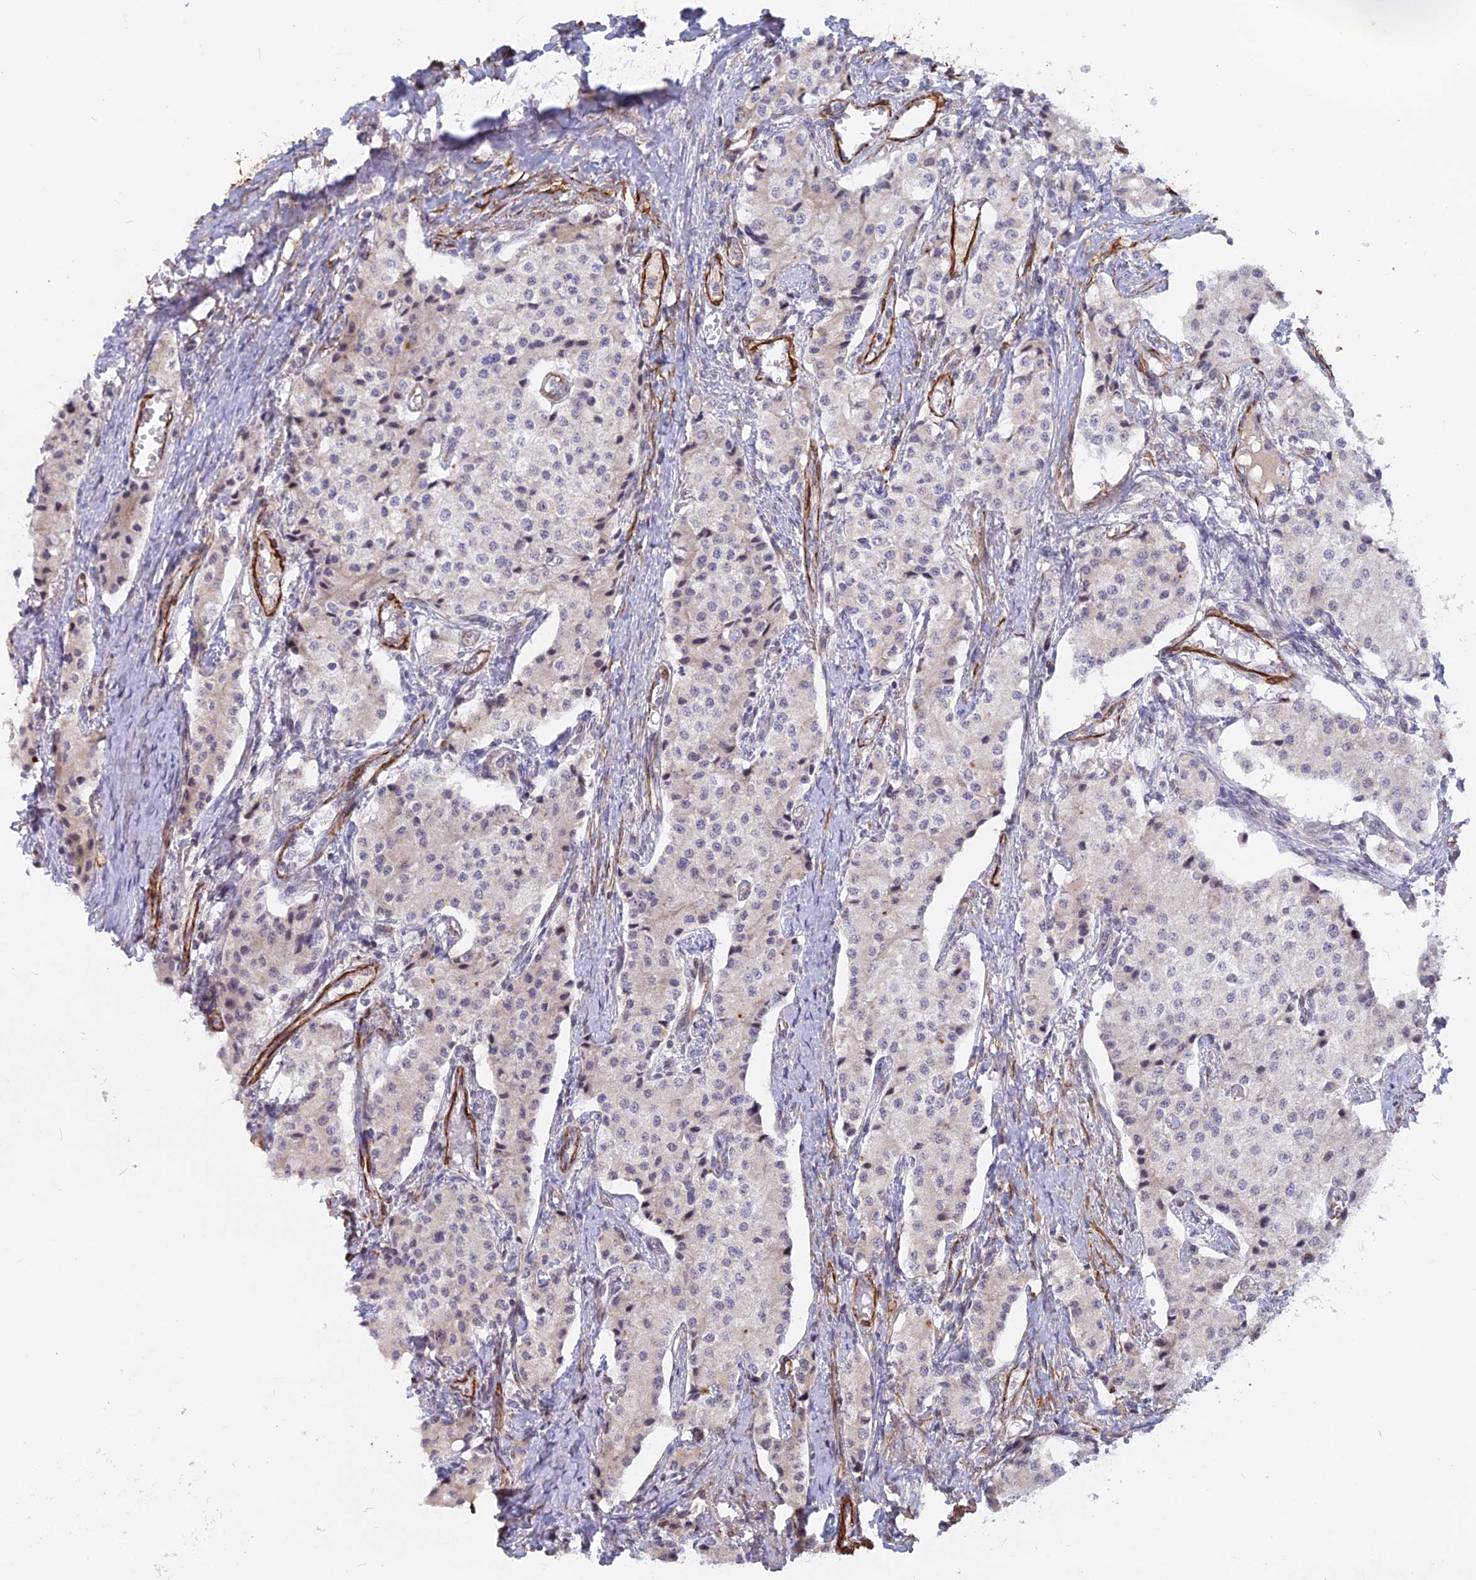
{"staining": {"intensity": "negative", "quantity": "none", "location": "none"}, "tissue": "carcinoid", "cell_type": "Tumor cells", "image_type": "cancer", "snomed": [{"axis": "morphology", "description": "Carcinoid, malignant, NOS"}, {"axis": "topography", "description": "Colon"}], "caption": "IHC histopathology image of neoplastic tissue: human carcinoid (malignant) stained with DAB (3,3'-diaminobenzidine) reveals no significant protein expression in tumor cells.", "gene": "CCDC154", "patient": {"sex": "female", "age": 52}}